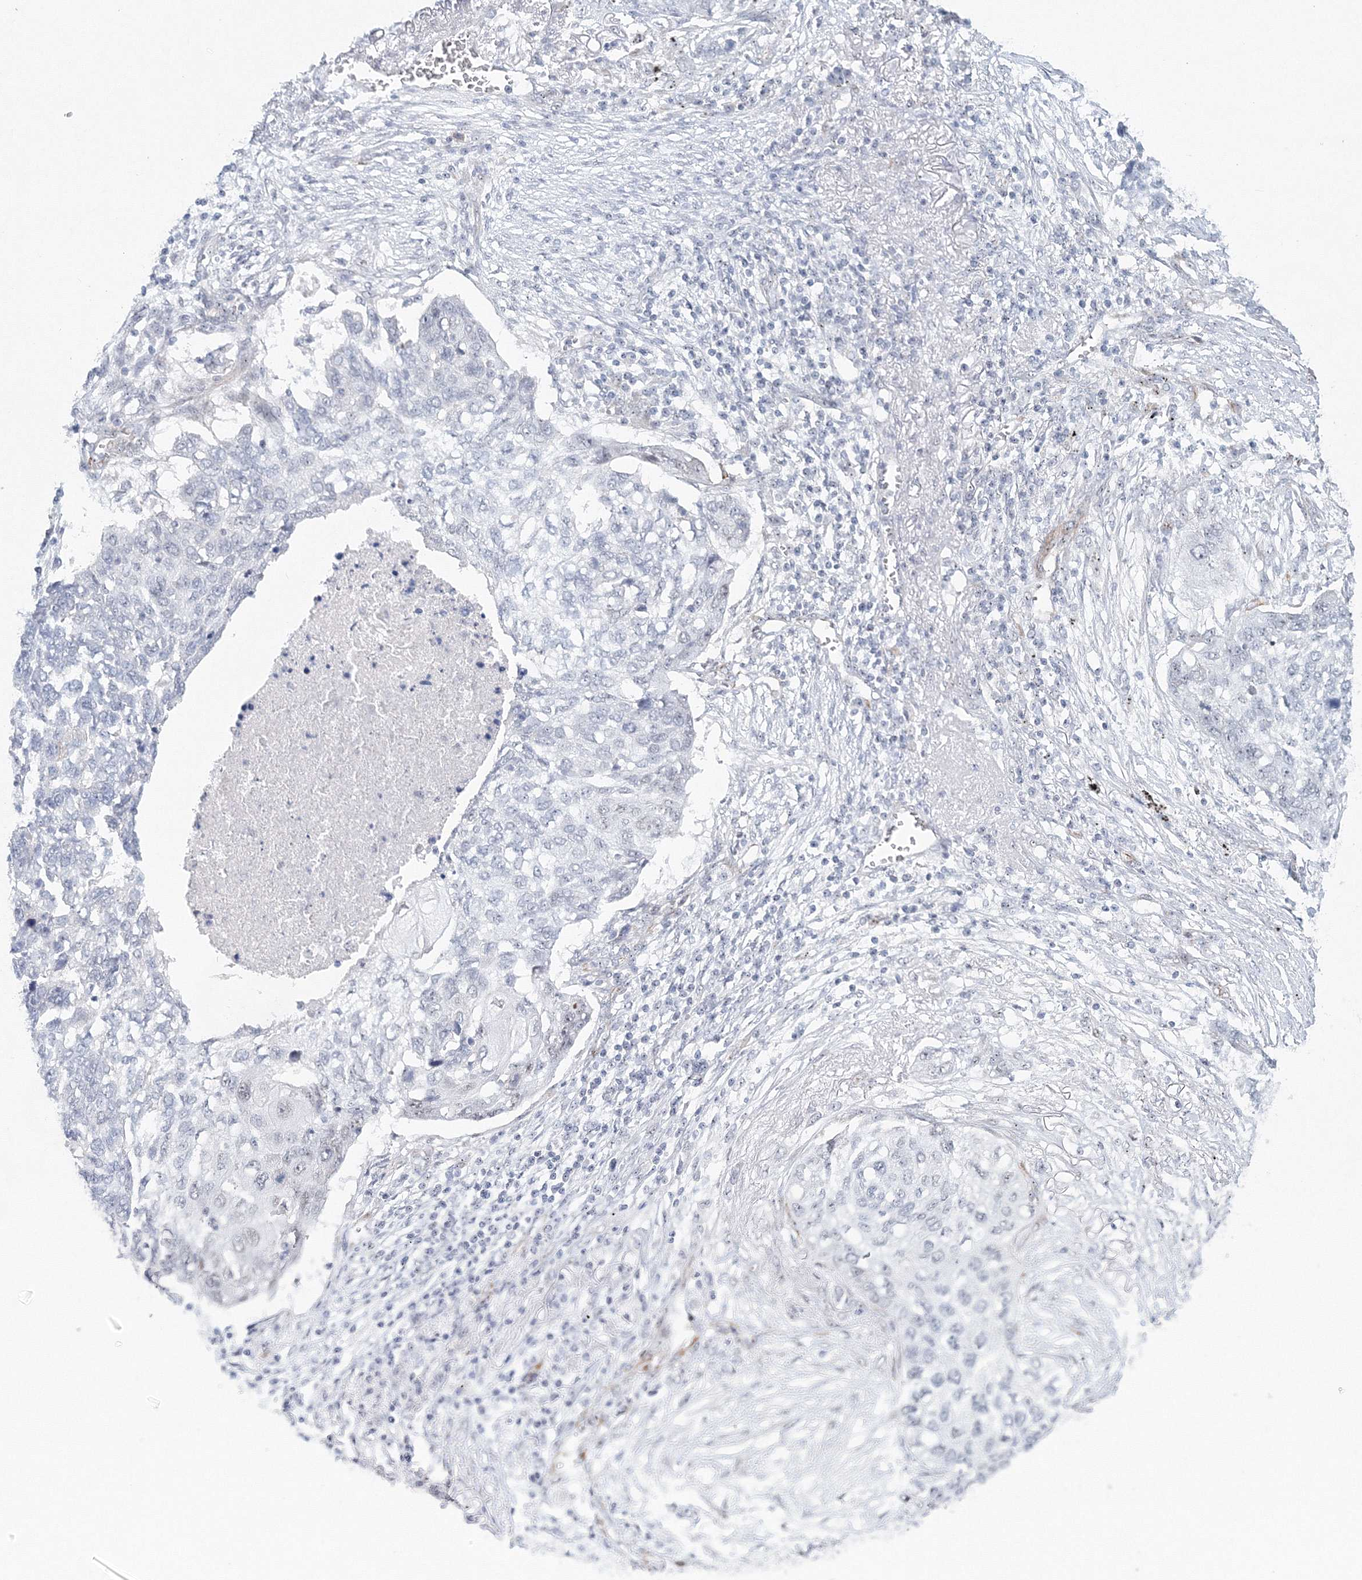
{"staining": {"intensity": "negative", "quantity": "none", "location": "none"}, "tissue": "lung cancer", "cell_type": "Tumor cells", "image_type": "cancer", "snomed": [{"axis": "morphology", "description": "Squamous cell carcinoma, NOS"}, {"axis": "topography", "description": "Lung"}], "caption": "Lung squamous cell carcinoma was stained to show a protein in brown. There is no significant staining in tumor cells.", "gene": "SIRT7", "patient": {"sex": "female", "age": 63}}